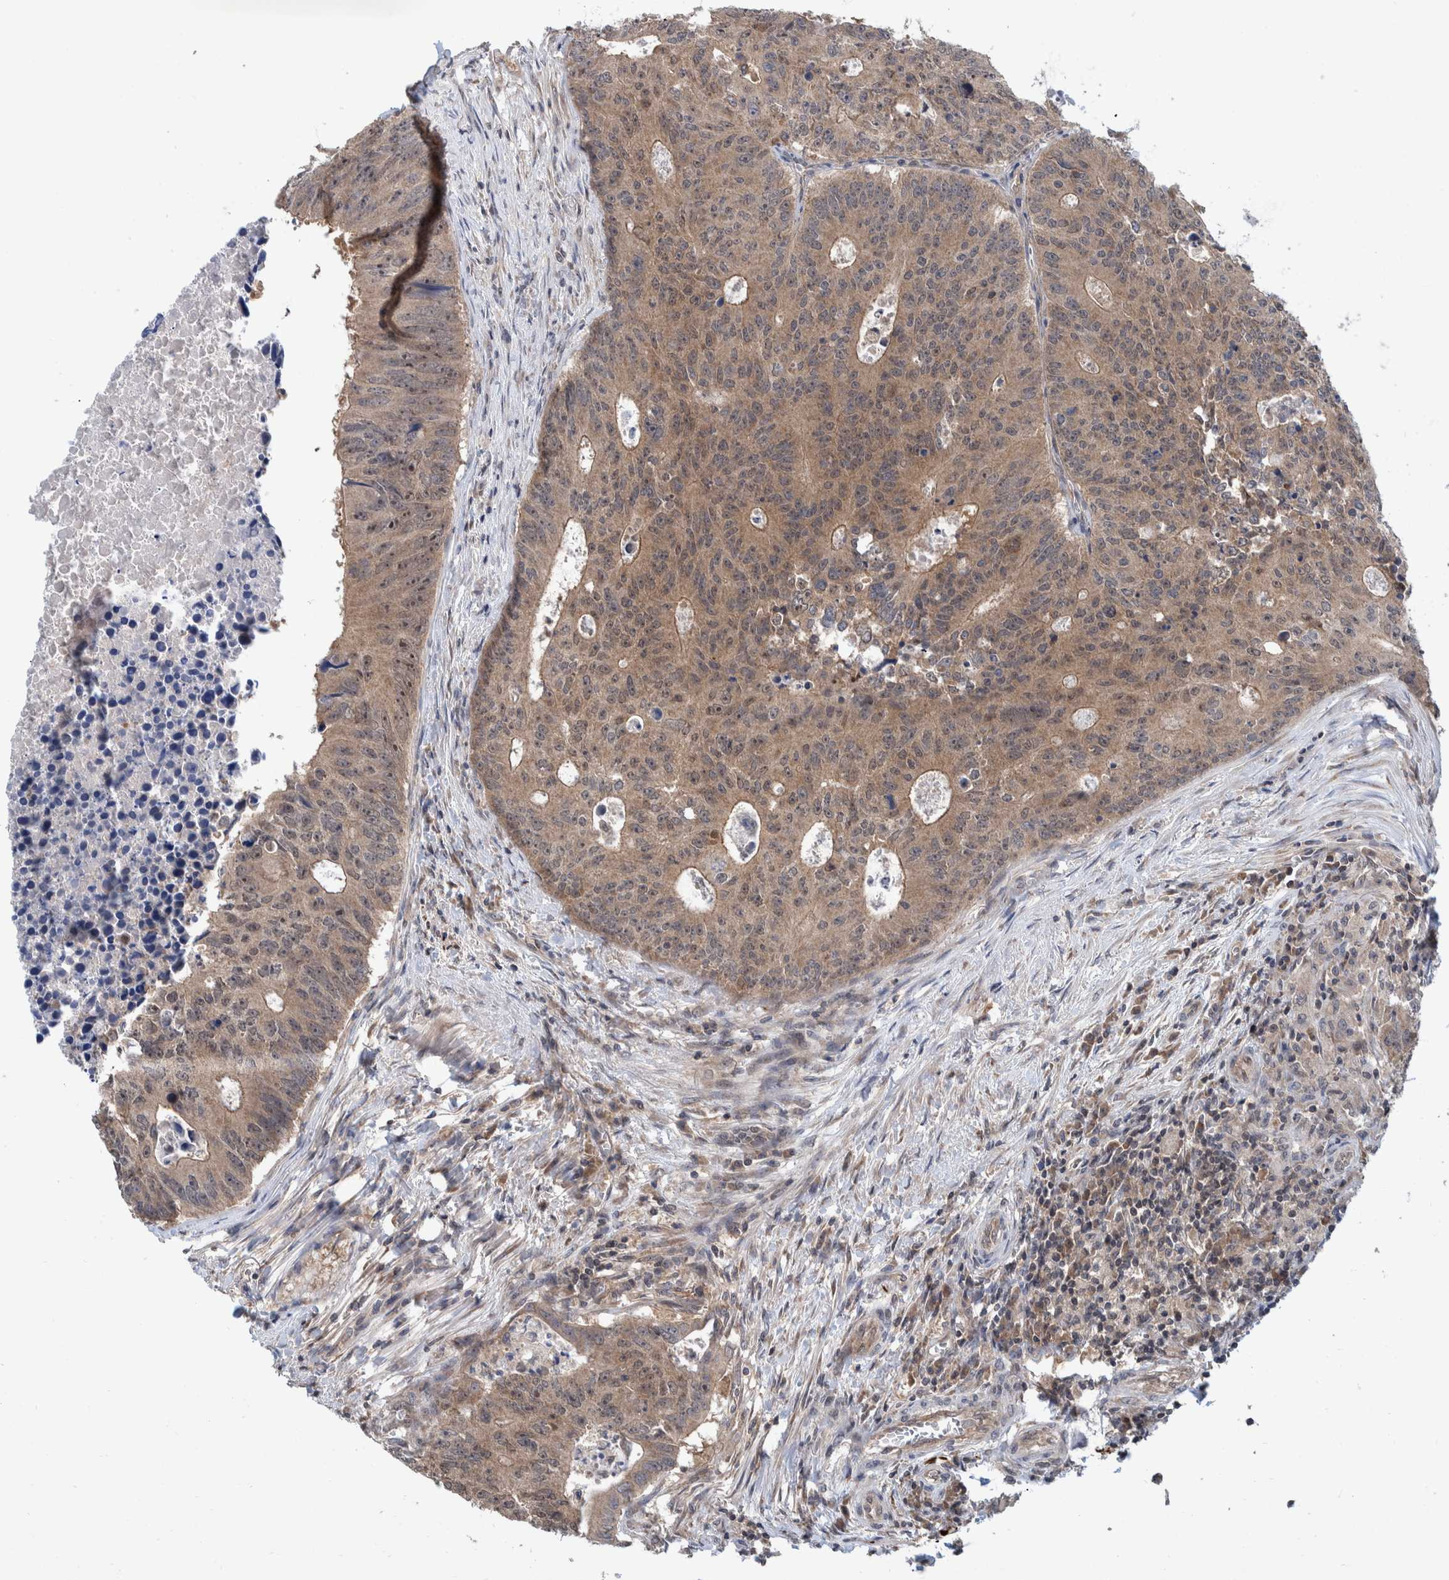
{"staining": {"intensity": "moderate", "quantity": ">75%", "location": "cytoplasmic/membranous,nuclear"}, "tissue": "colorectal cancer", "cell_type": "Tumor cells", "image_type": "cancer", "snomed": [{"axis": "morphology", "description": "Adenocarcinoma, NOS"}, {"axis": "topography", "description": "Colon"}], "caption": "Moderate cytoplasmic/membranous and nuclear protein positivity is present in approximately >75% of tumor cells in colorectal cancer.", "gene": "PLPBP", "patient": {"sex": "male", "age": 87}}